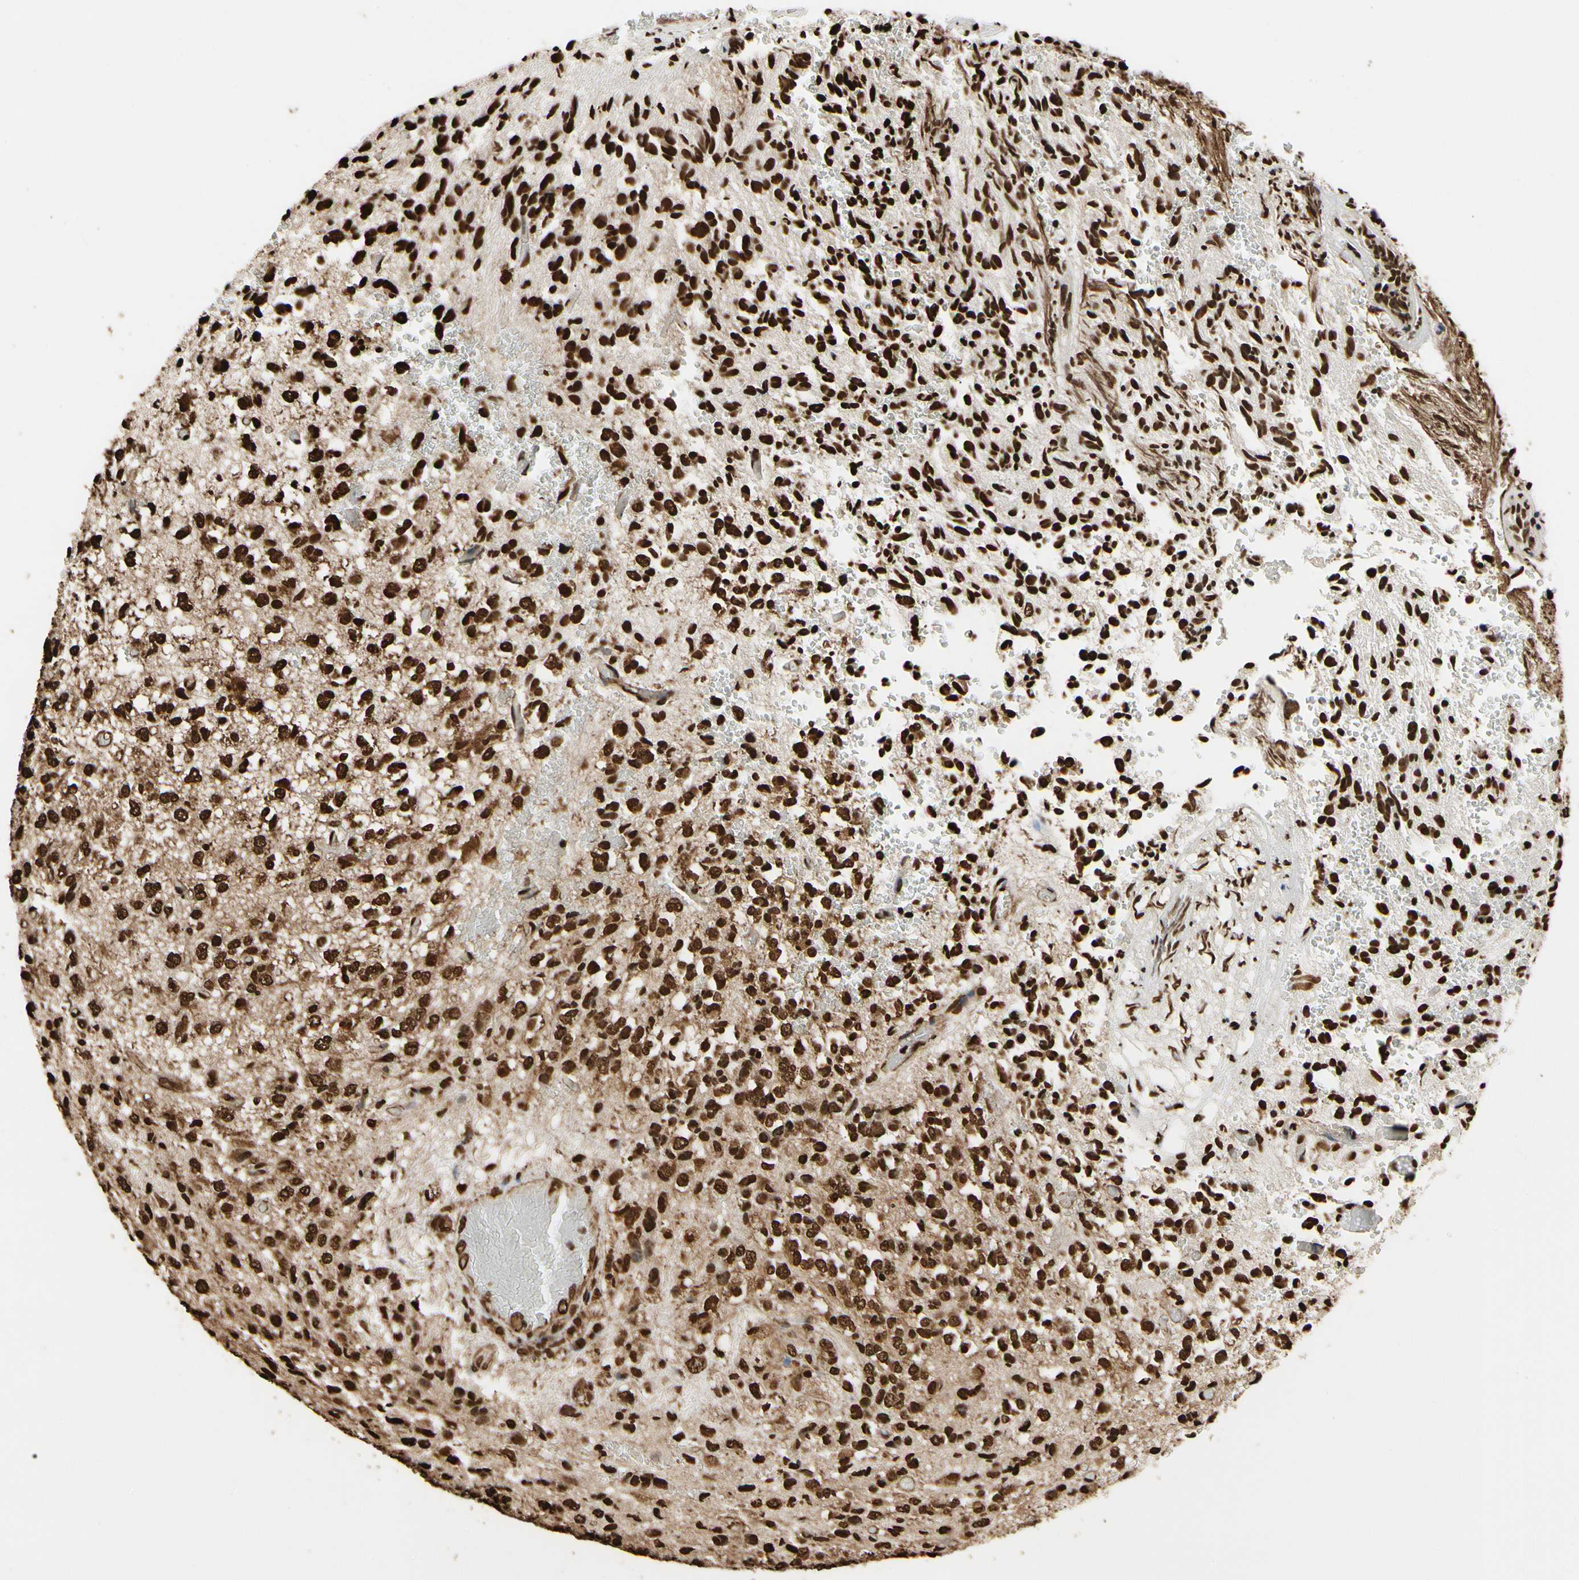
{"staining": {"intensity": "strong", "quantity": ">75%", "location": "cytoplasmic/membranous,nuclear"}, "tissue": "glioma", "cell_type": "Tumor cells", "image_type": "cancer", "snomed": [{"axis": "morphology", "description": "Glioma, malignant, High grade"}, {"axis": "topography", "description": "pancreas cauda"}], "caption": "About >75% of tumor cells in glioma reveal strong cytoplasmic/membranous and nuclear protein positivity as visualized by brown immunohistochemical staining.", "gene": "HNRNPK", "patient": {"sex": "male", "age": 60}}